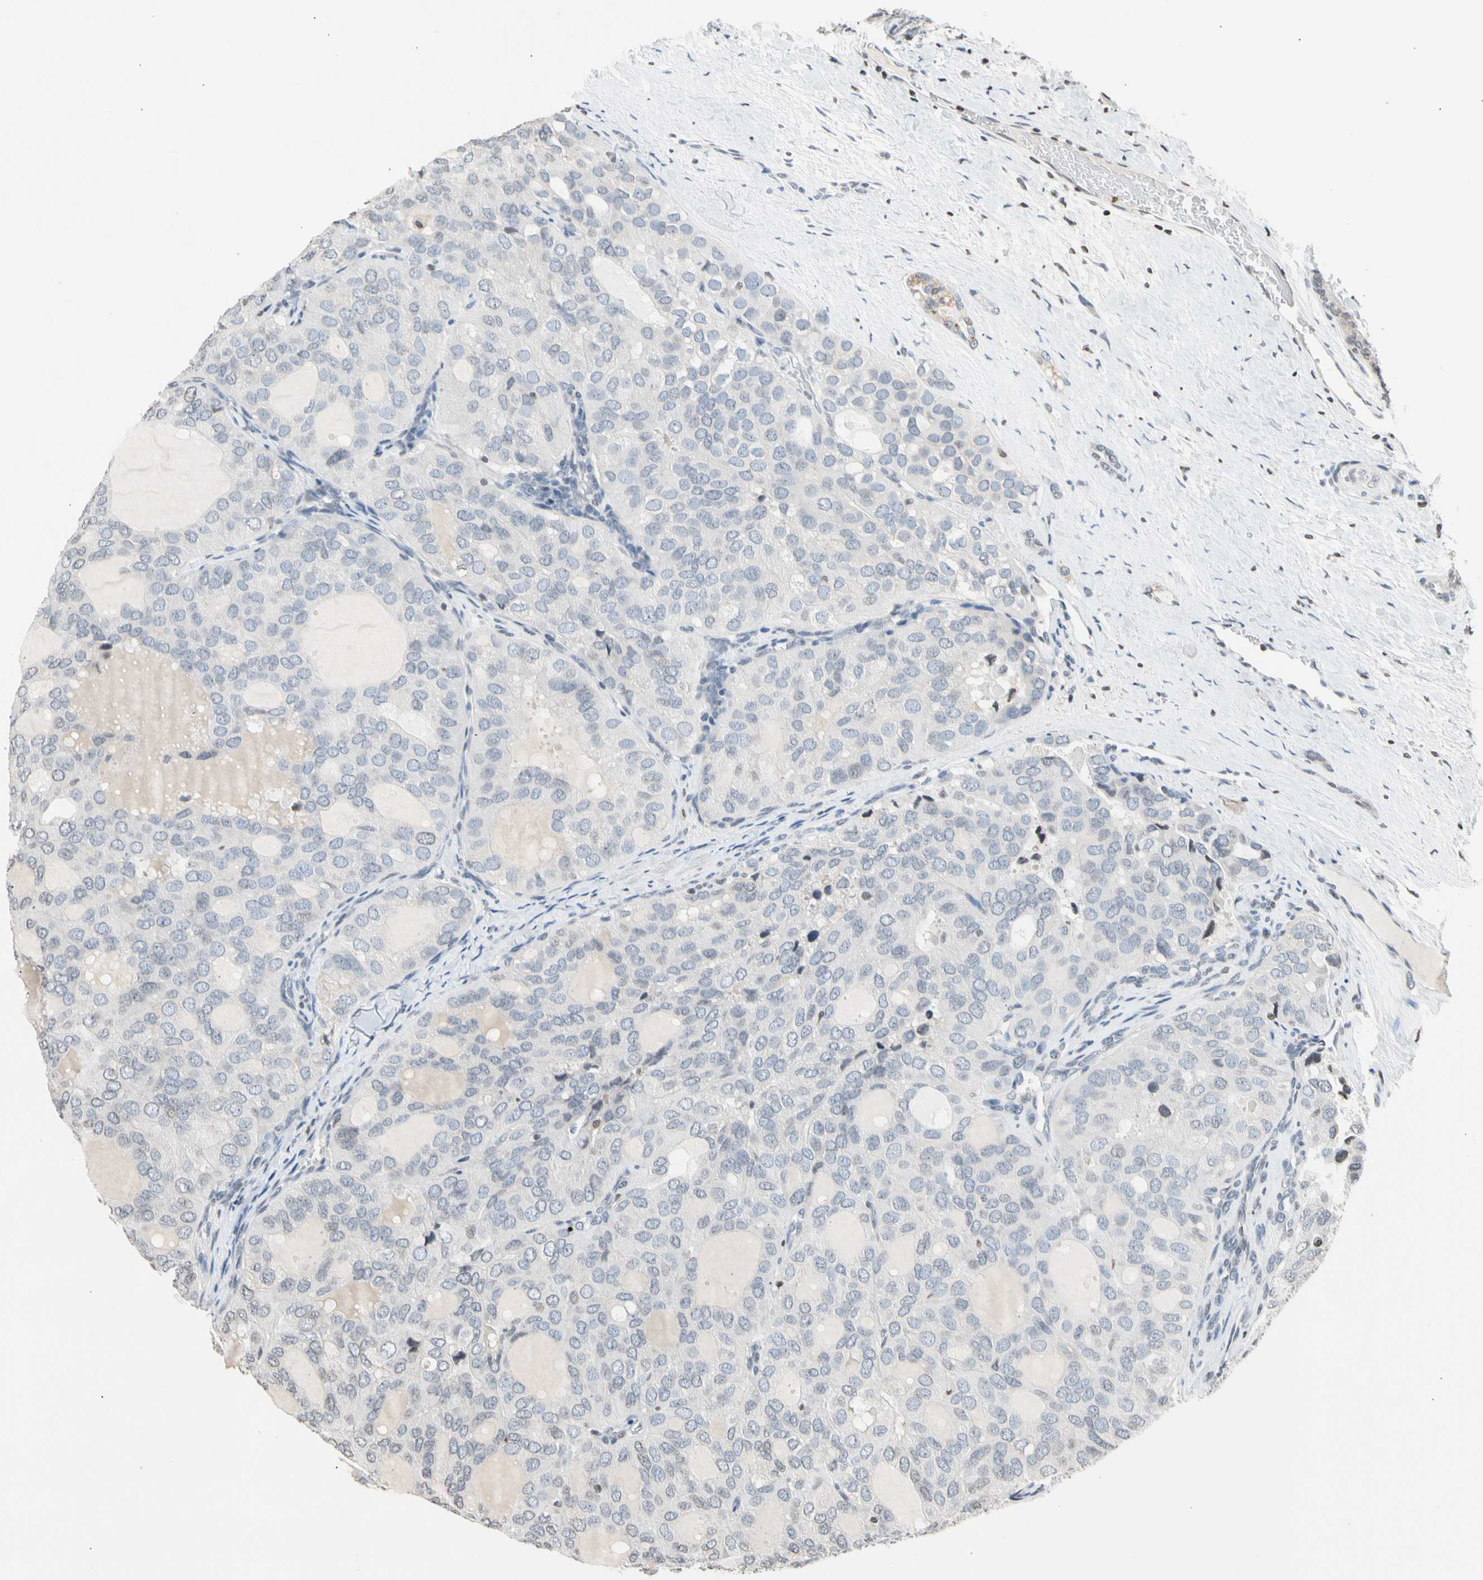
{"staining": {"intensity": "negative", "quantity": "none", "location": "none"}, "tissue": "thyroid cancer", "cell_type": "Tumor cells", "image_type": "cancer", "snomed": [{"axis": "morphology", "description": "Follicular adenoma carcinoma, NOS"}, {"axis": "topography", "description": "Thyroid gland"}], "caption": "Micrograph shows no significant protein staining in tumor cells of thyroid cancer.", "gene": "GPX4", "patient": {"sex": "male", "age": 75}}